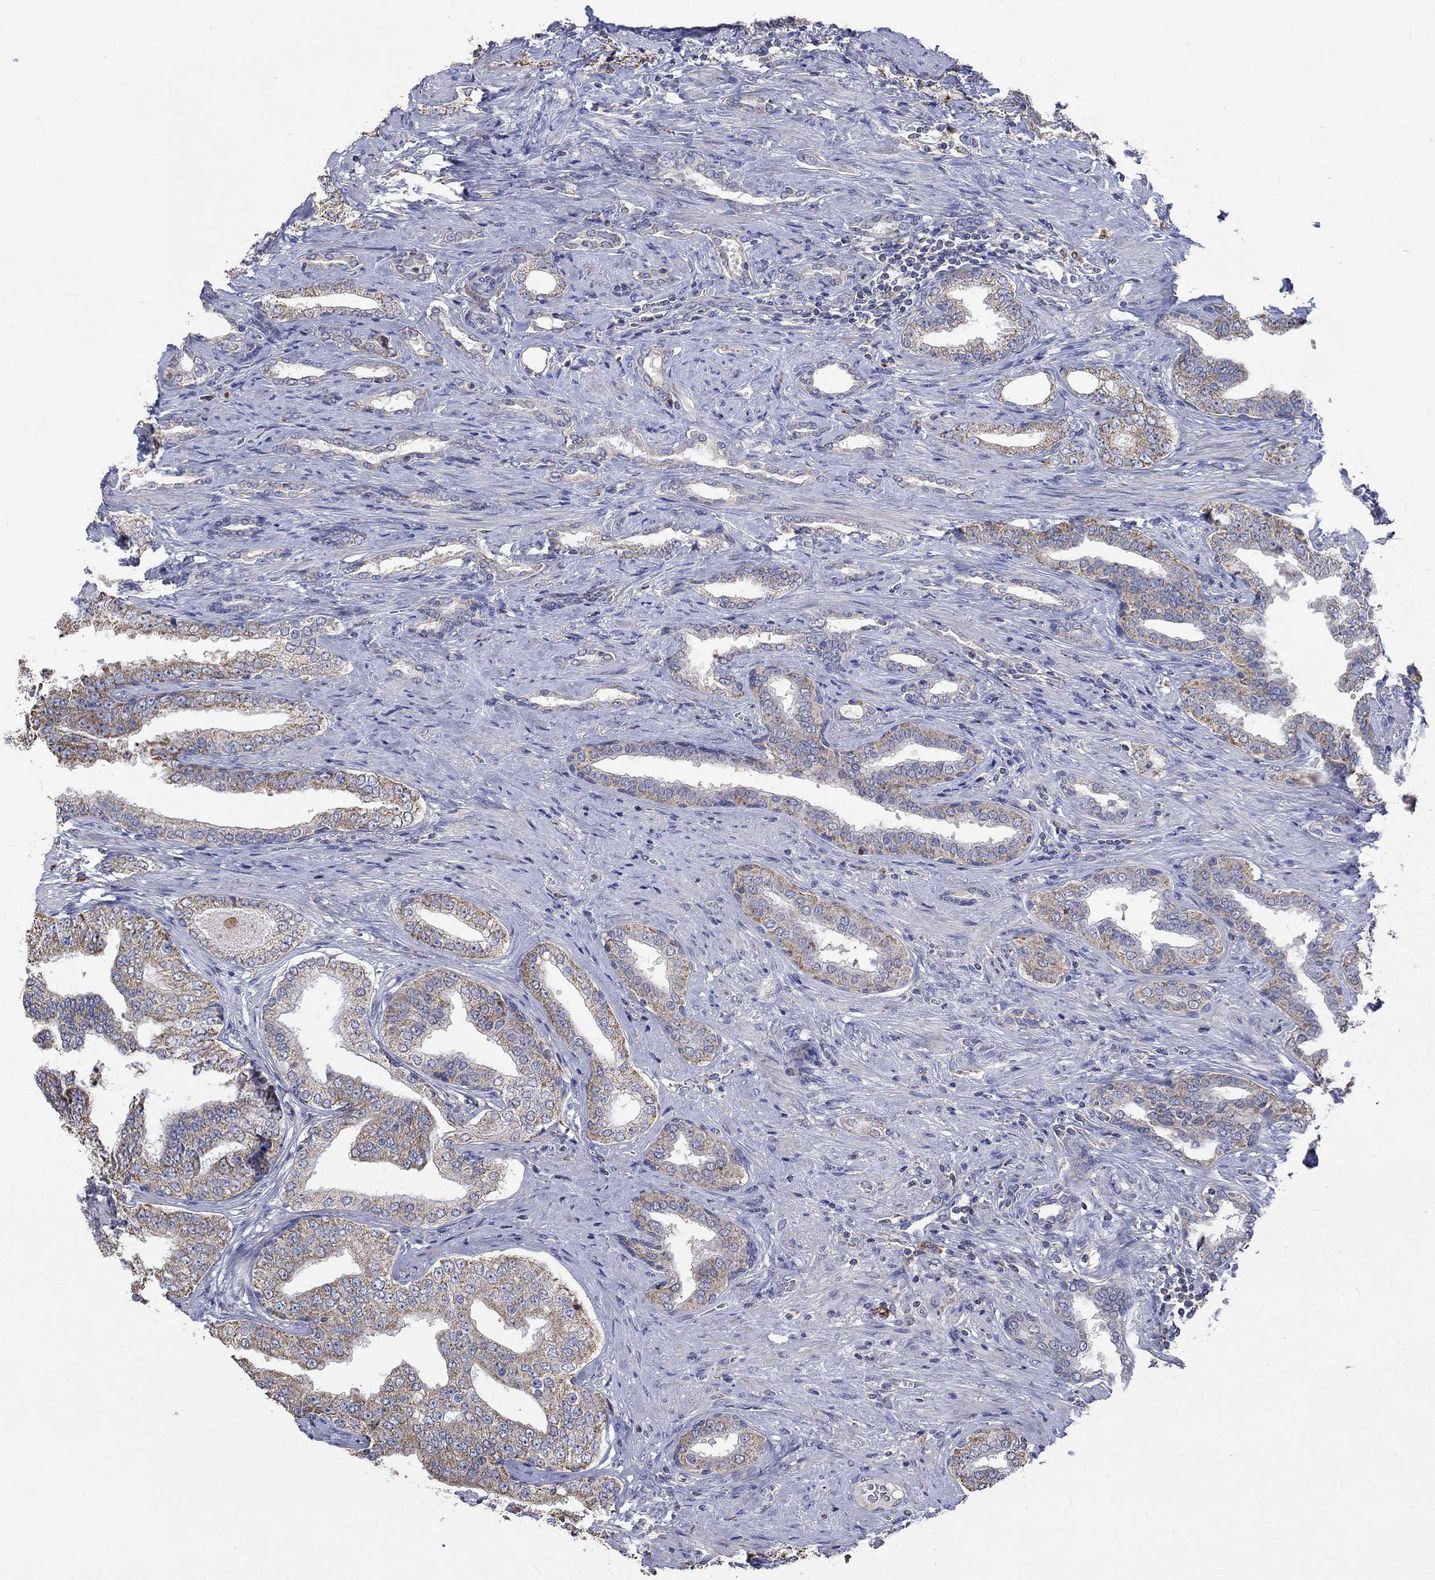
{"staining": {"intensity": "moderate", "quantity": "25%-75%", "location": "cytoplasmic/membranous"}, "tissue": "prostate cancer", "cell_type": "Tumor cells", "image_type": "cancer", "snomed": [{"axis": "morphology", "description": "Adenocarcinoma, Low grade"}, {"axis": "topography", "description": "Prostate and seminal vesicle, NOS"}], "caption": "Immunohistochemistry image of low-grade adenocarcinoma (prostate) stained for a protein (brown), which exhibits medium levels of moderate cytoplasmic/membranous expression in approximately 25%-75% of tumor cells.", "gene": "UGT8", "patient": {"sex": "male", "age": 61}}